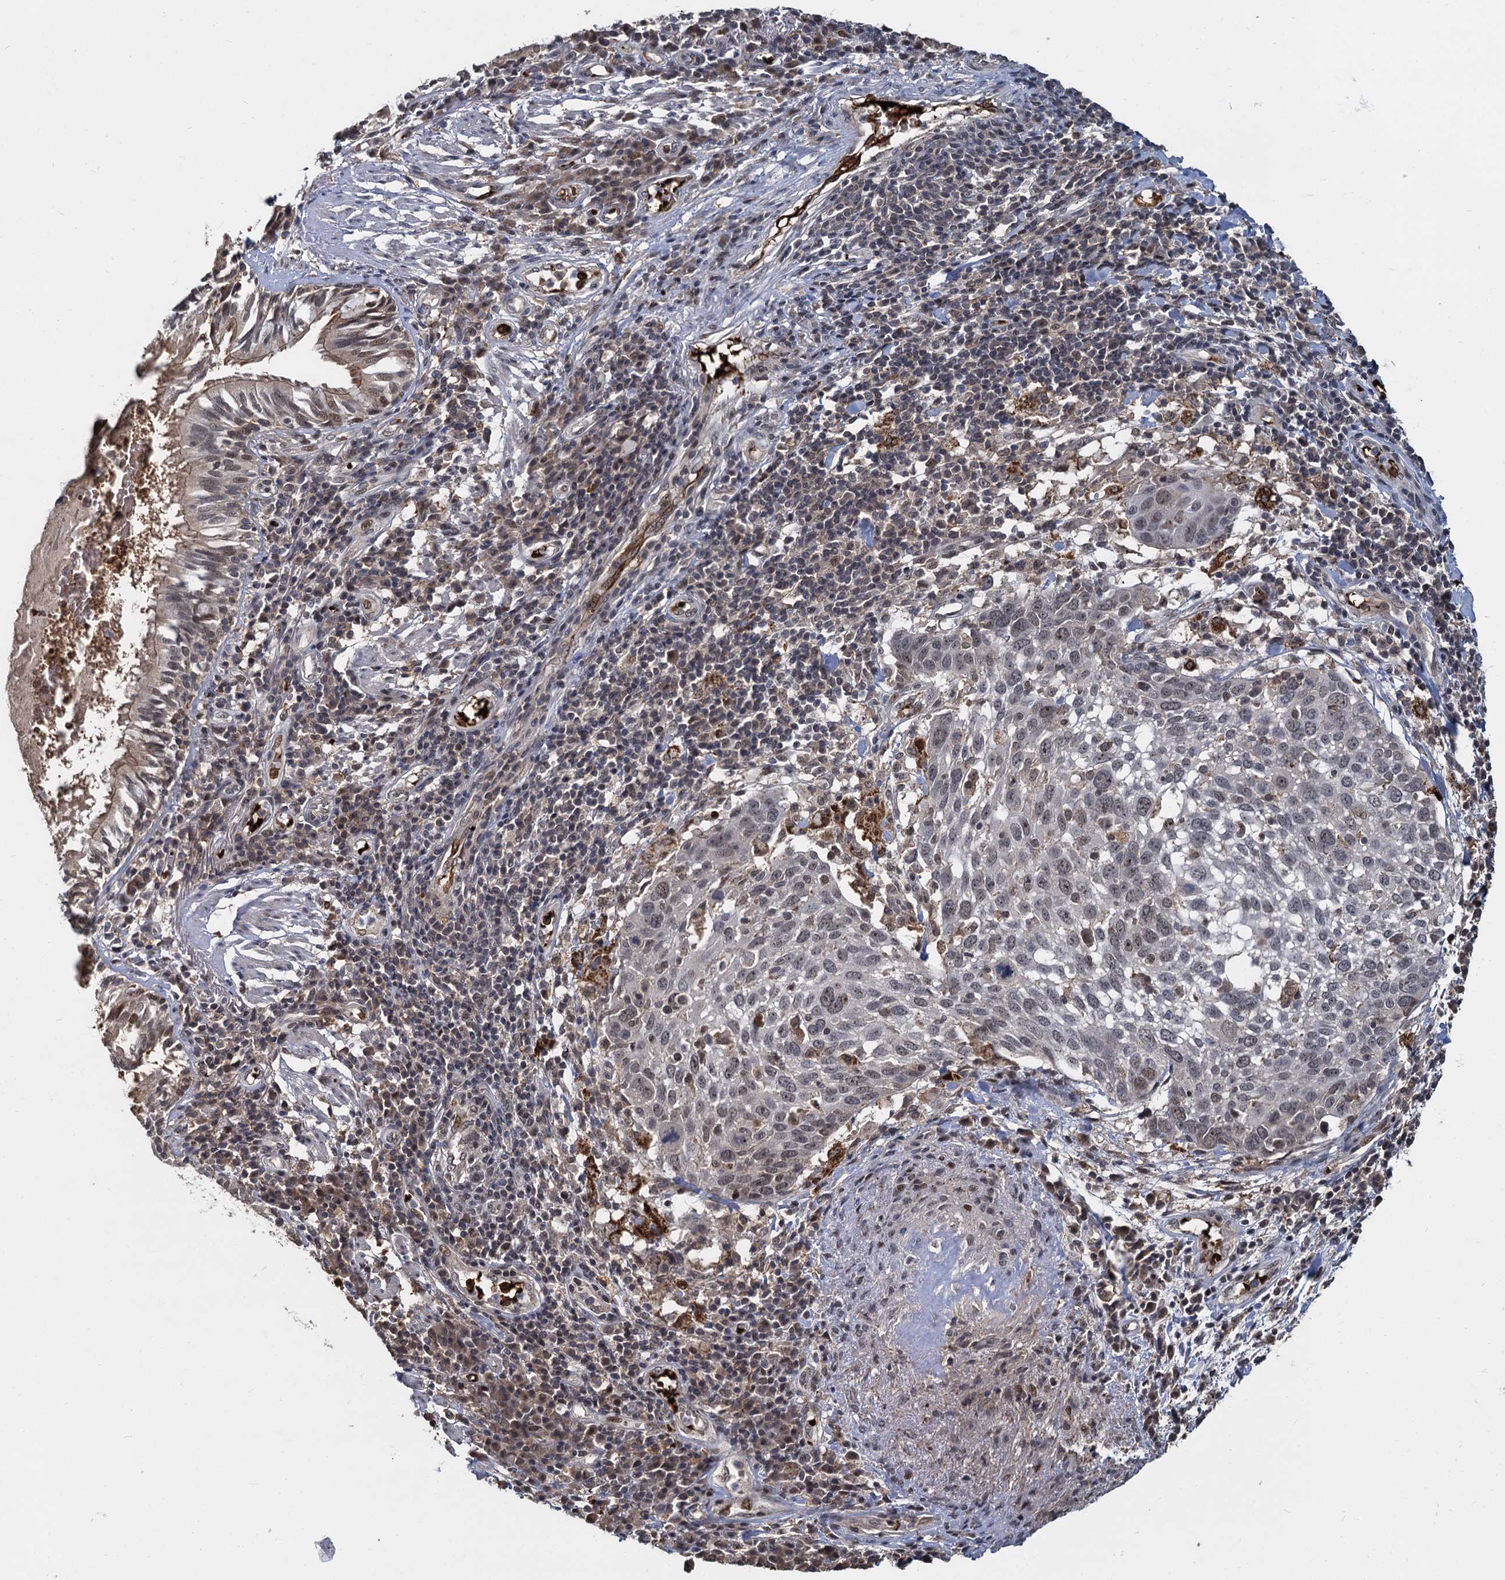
{"staining": {"intensity": "weak", "quantity": ">75%", "location": "nuclear"}, "tissue": "lung cancer", "cell_type": "Tumor cells", "image_type": "cancer", "snomed": [{"axis": "morphology", "description": "Squamous cell carcinoma, NOS"}, {"axis": "topography", "description": "Lung"}], "caption": "Lung squamous cell carcinoma was stained to show a protein in brown. There is low levels of weak nuclear expression in approximately >75% of tumor cells.", "gene": "FANCI", "patient": {"sex": "male", "age": 65}}